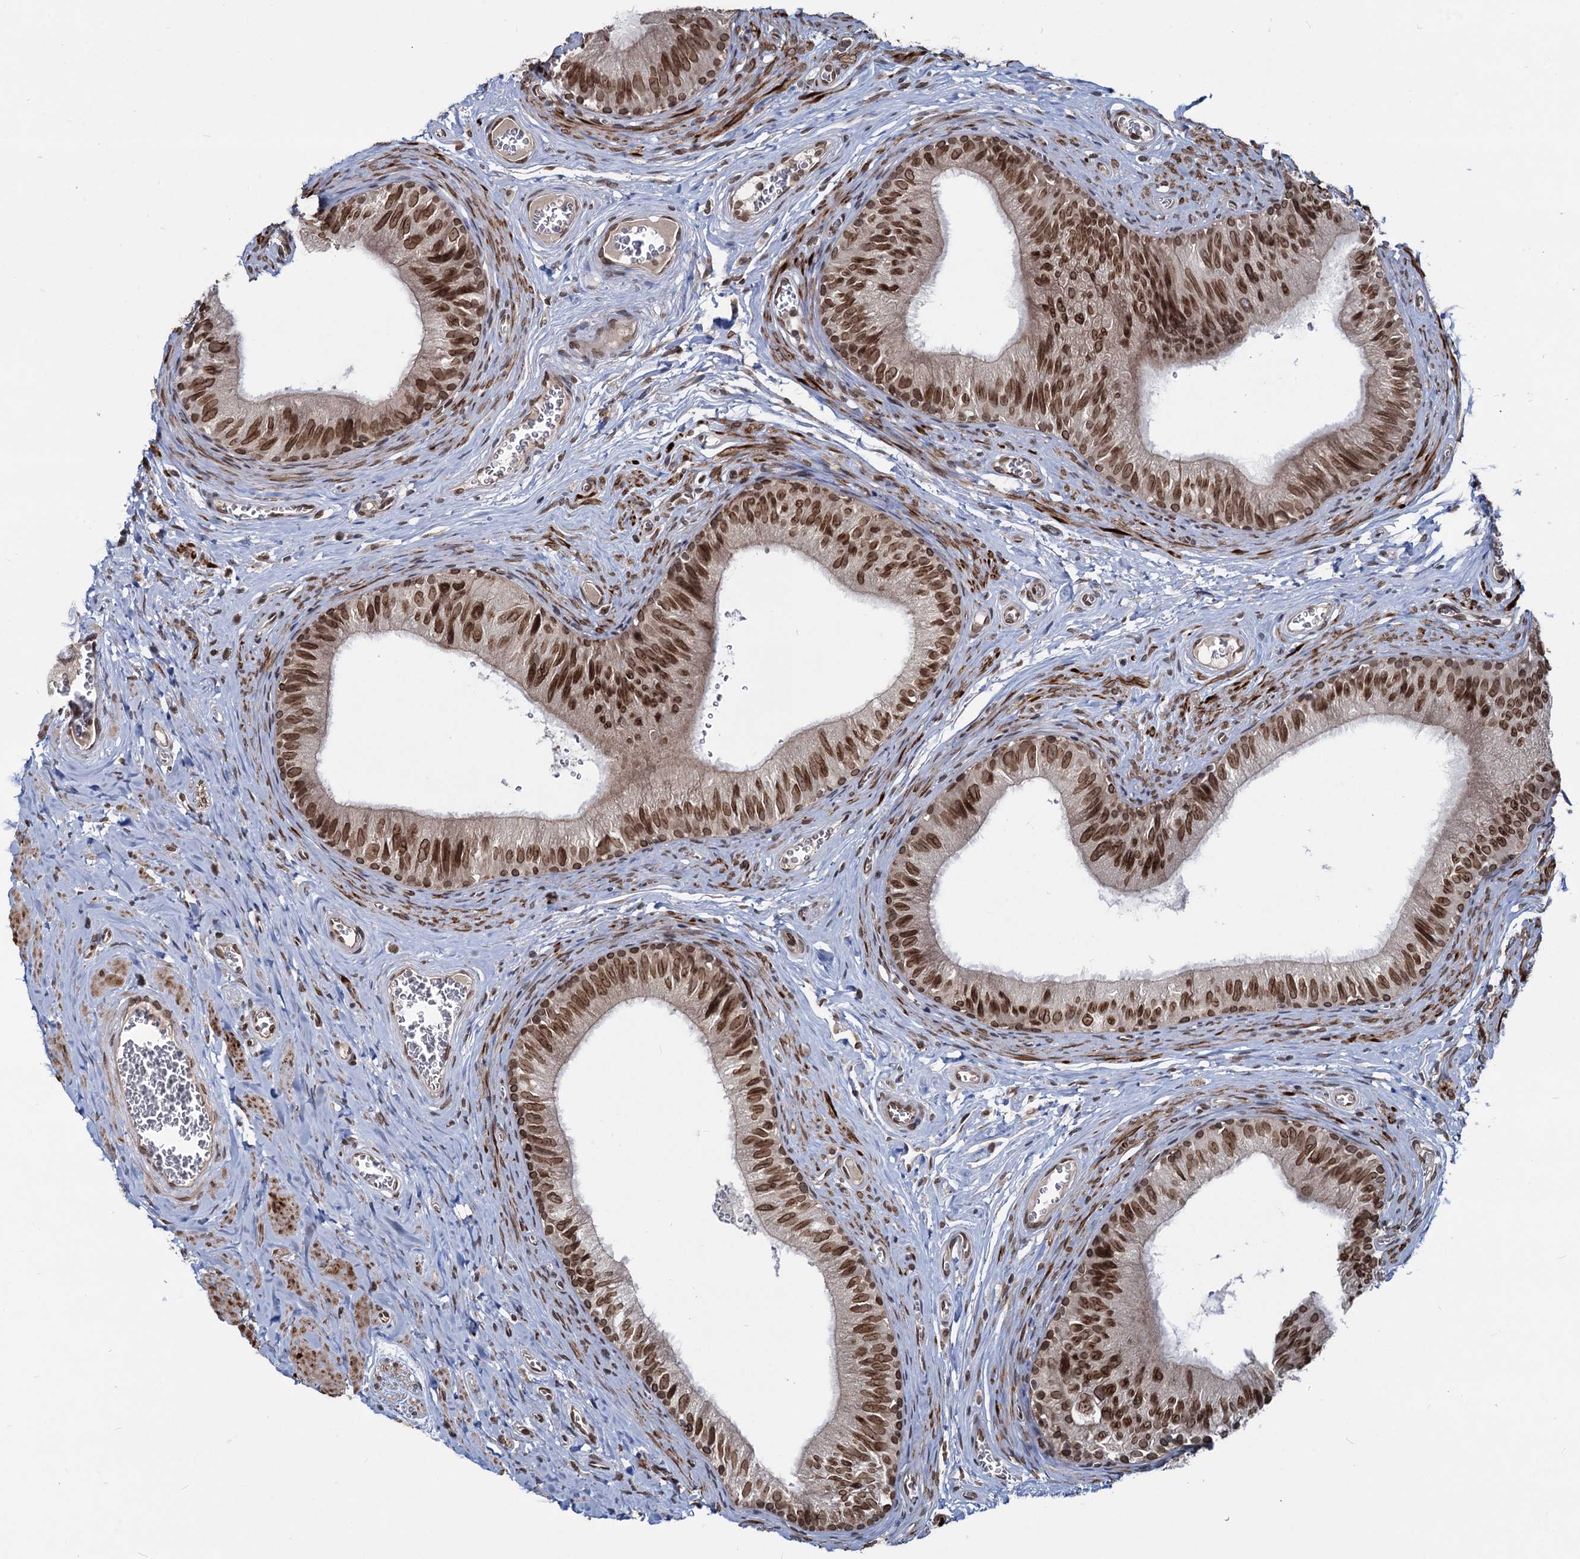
{"staining": {"intensity": "strong", "quantity": ">75%", "location": "cytoplasmic/membranous,nuclear"}, "tissue": "epididymis", "cell_type": "Glandular cells", "image_type": "normal", "snomed": [{"axis": "morphology", "description": "Normal tissue, NOS"}, {"axis": "topography", "description": "Epididymis"}], "caption": "Immunohistochemistry (IHC) (DAB (3,3'-diaminobenzidine)) staining of benign epididymis demonstrates strong cytoplasmic/membranous,nuclear protein positivity in approximately >75% of glandular cells.", "gene": "RNF6", "patient": {"sex": "male", "age": 42}}